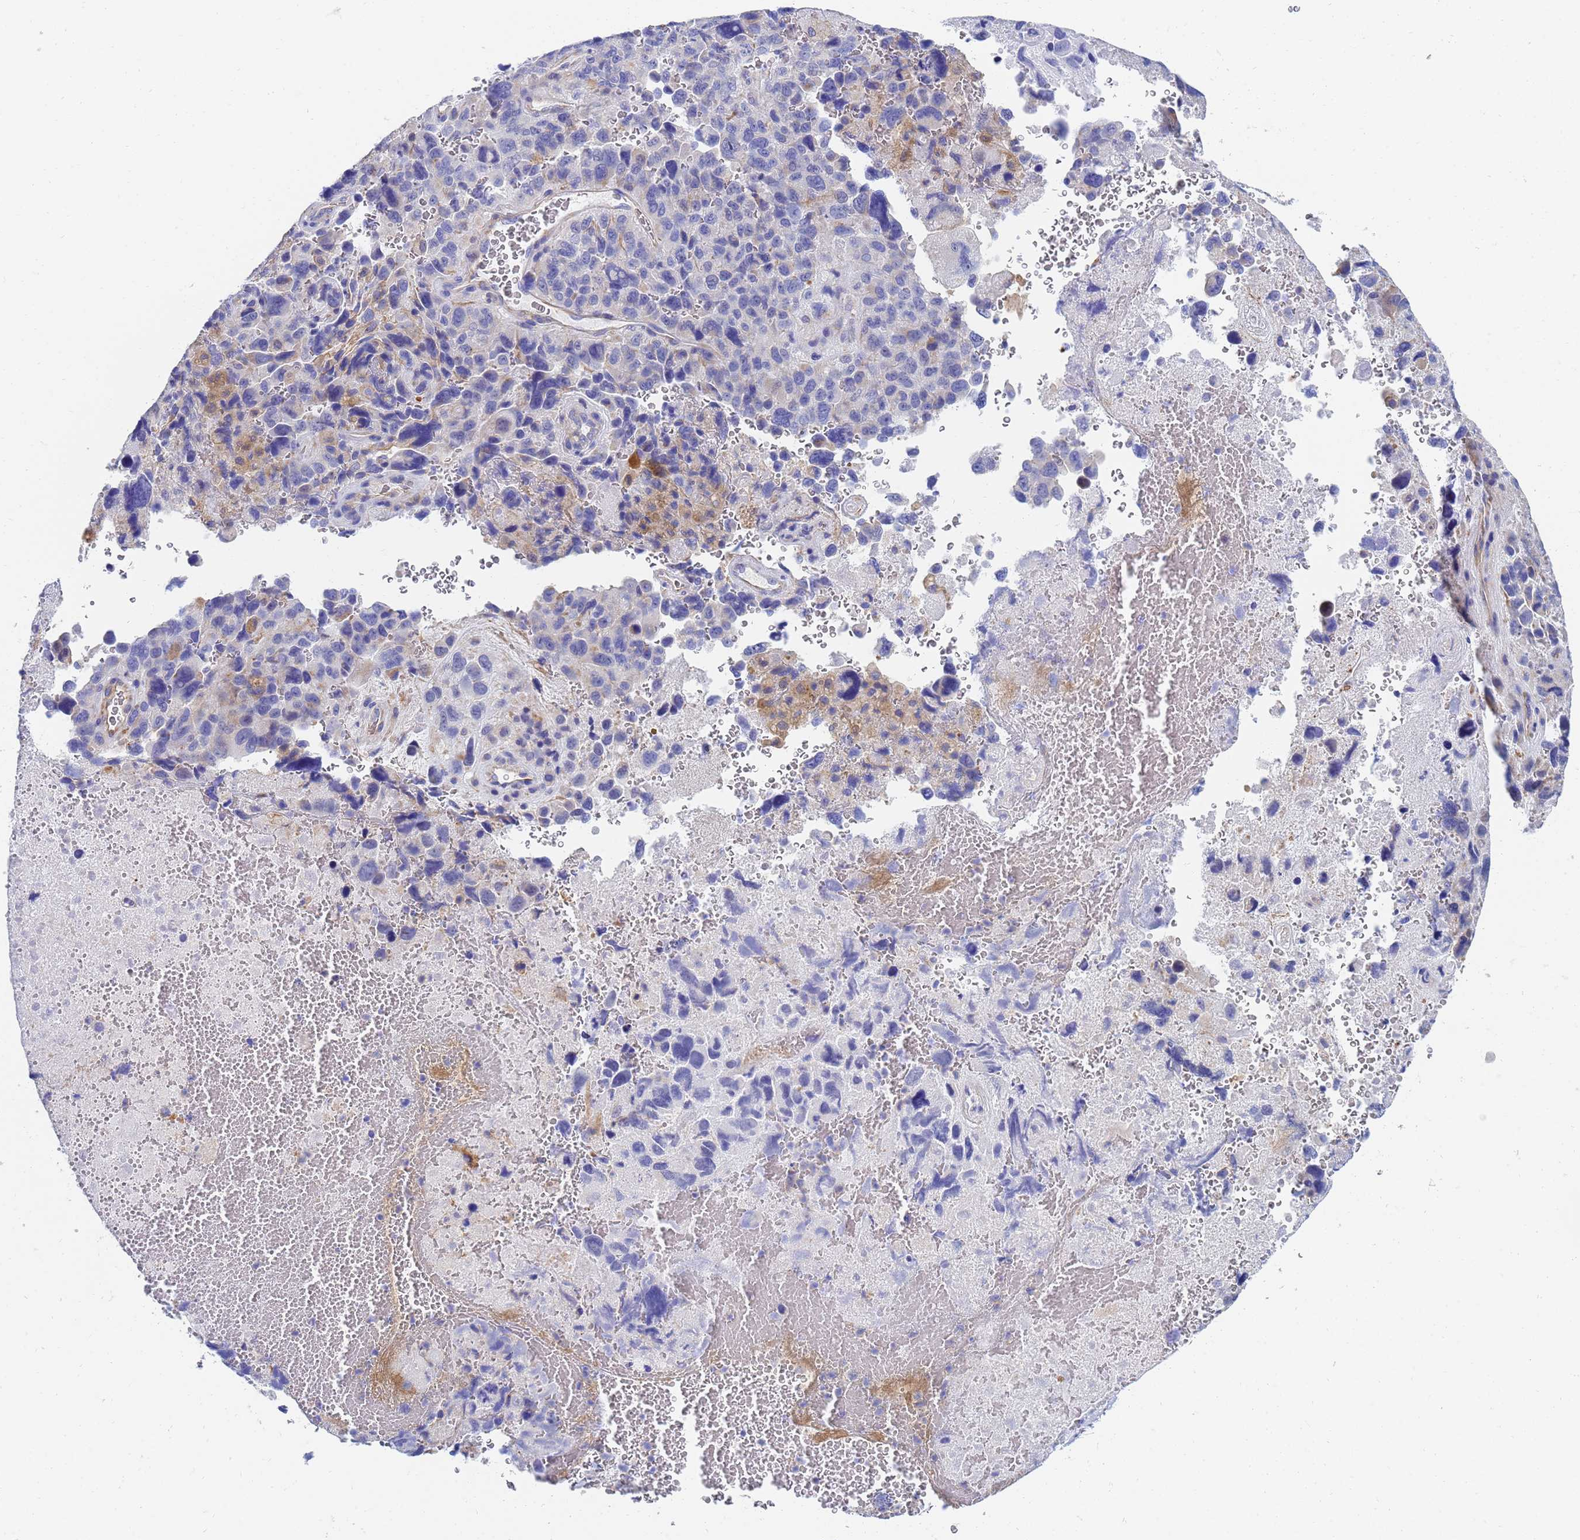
{"staining": {"intensity": "weak", "quantity": "<25%", "location": "cytoplasmic/membranous"}, "tissue": "lung cancer", "cell_type": "Tumor cells", "image_type": "cancer", "snomed": [{"axis": "morphology", "description": "Adenocarcinoma, NOS"}, {"axis": "topography", "description": "Lung"}], "caption": "Immunohistochemical staining of lung adenocarcinoma reveals no significant positivity in tumor cells.", "gene": "GCHFR", "patient": {"sex": "male", "age": 67}}